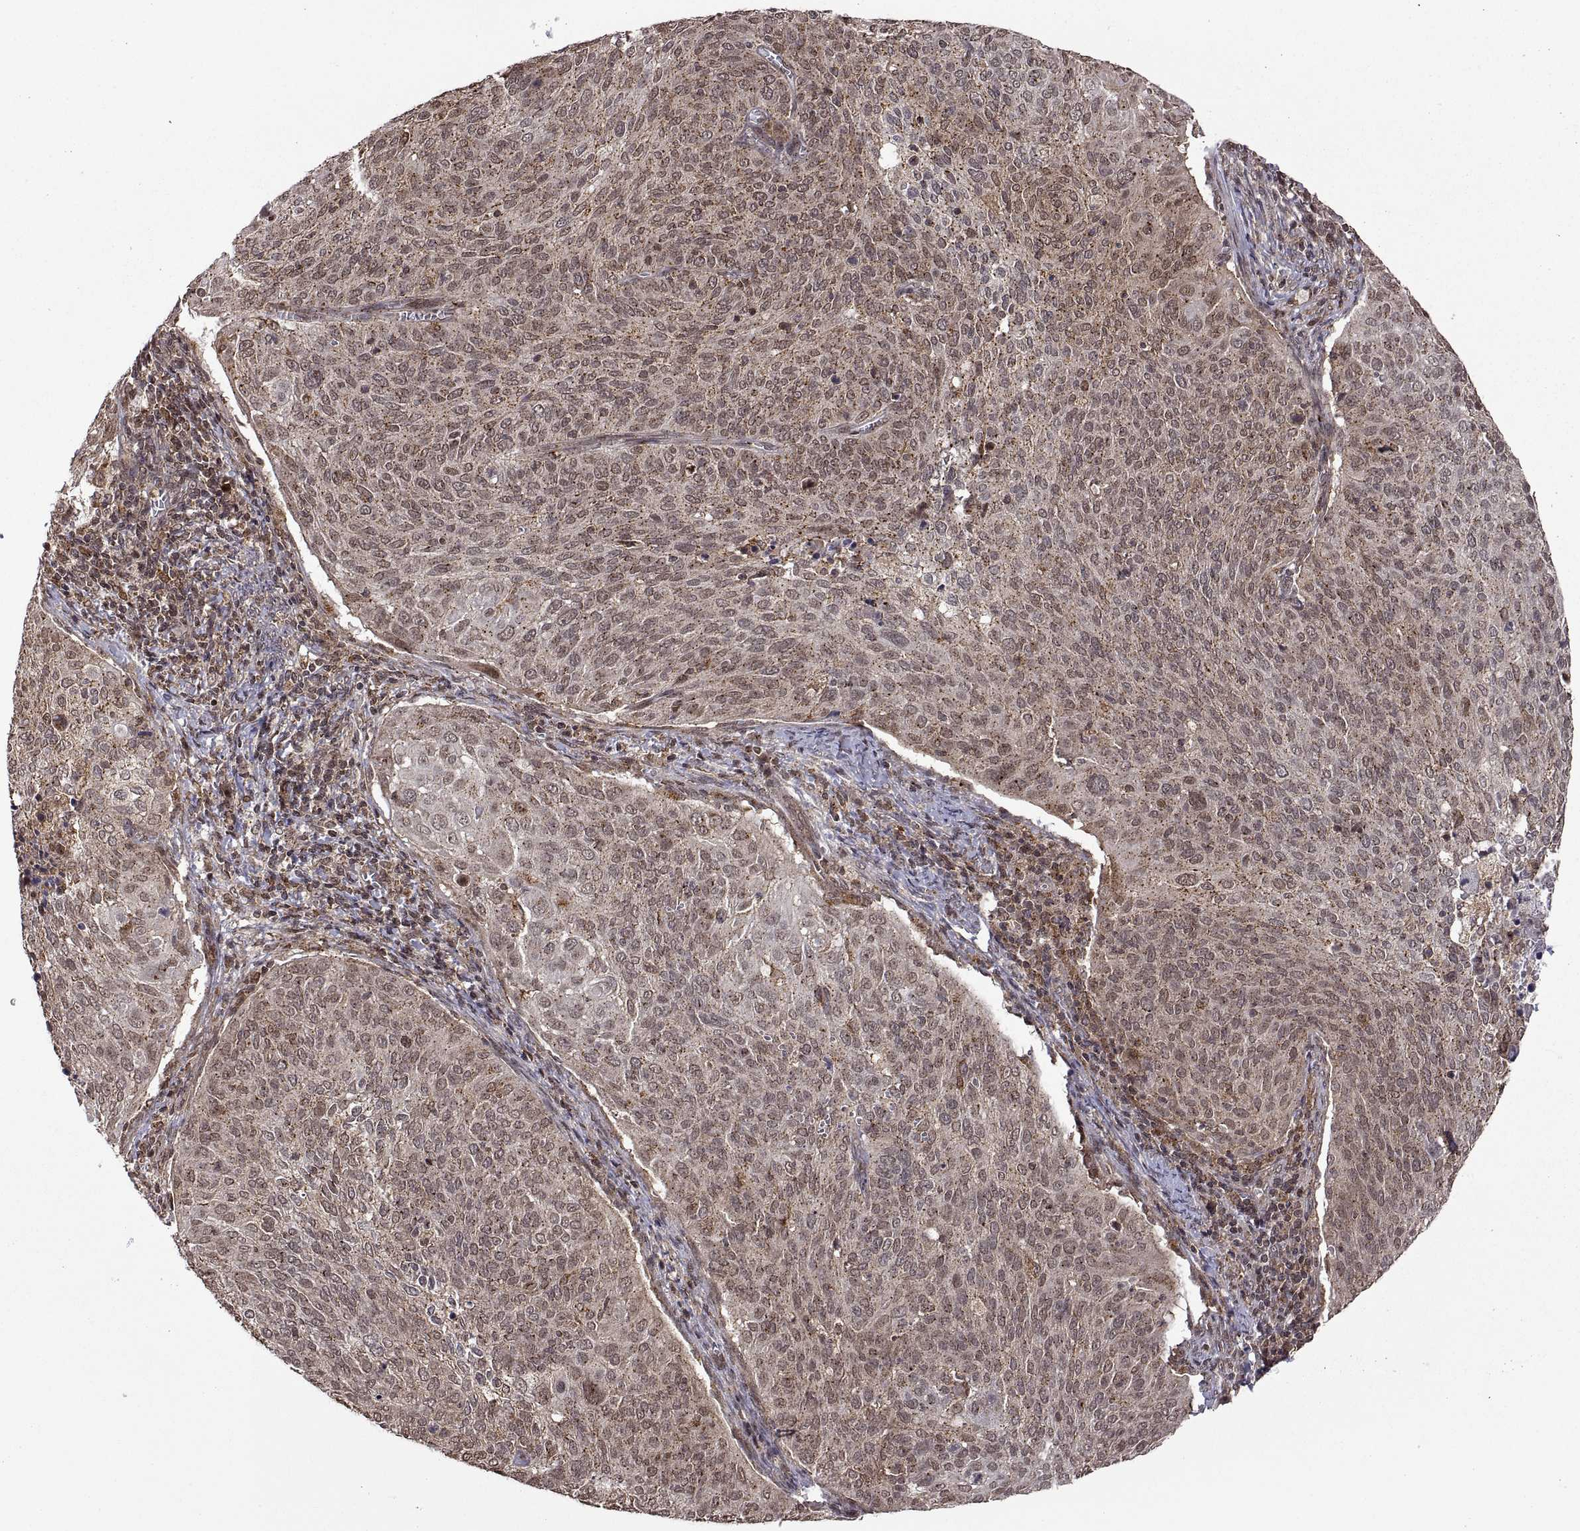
{"staining": {"intensity": "weak", "quantity": ">75%", "location": "cytoplasmic/membranous"}, "tissue": "cervical cancer", "cell_type": "Tumor cells", "image_type": "cancer", "snomed": [{"axis": "morphology", "description": "Squamous cell carcinoma, NOS"}, {"axis": "topography", "description": "Cervix"}], "caption": "The histopathology image reveals immunohistochemical staining of cervical cancer (squamous cell carcinoma). There is weak cytoplasmic/membranous positivity is identified in approximately >75% of tumor cells.", "gene": "ZNRF2", "patient": {"sex": "female", "age": 39}}